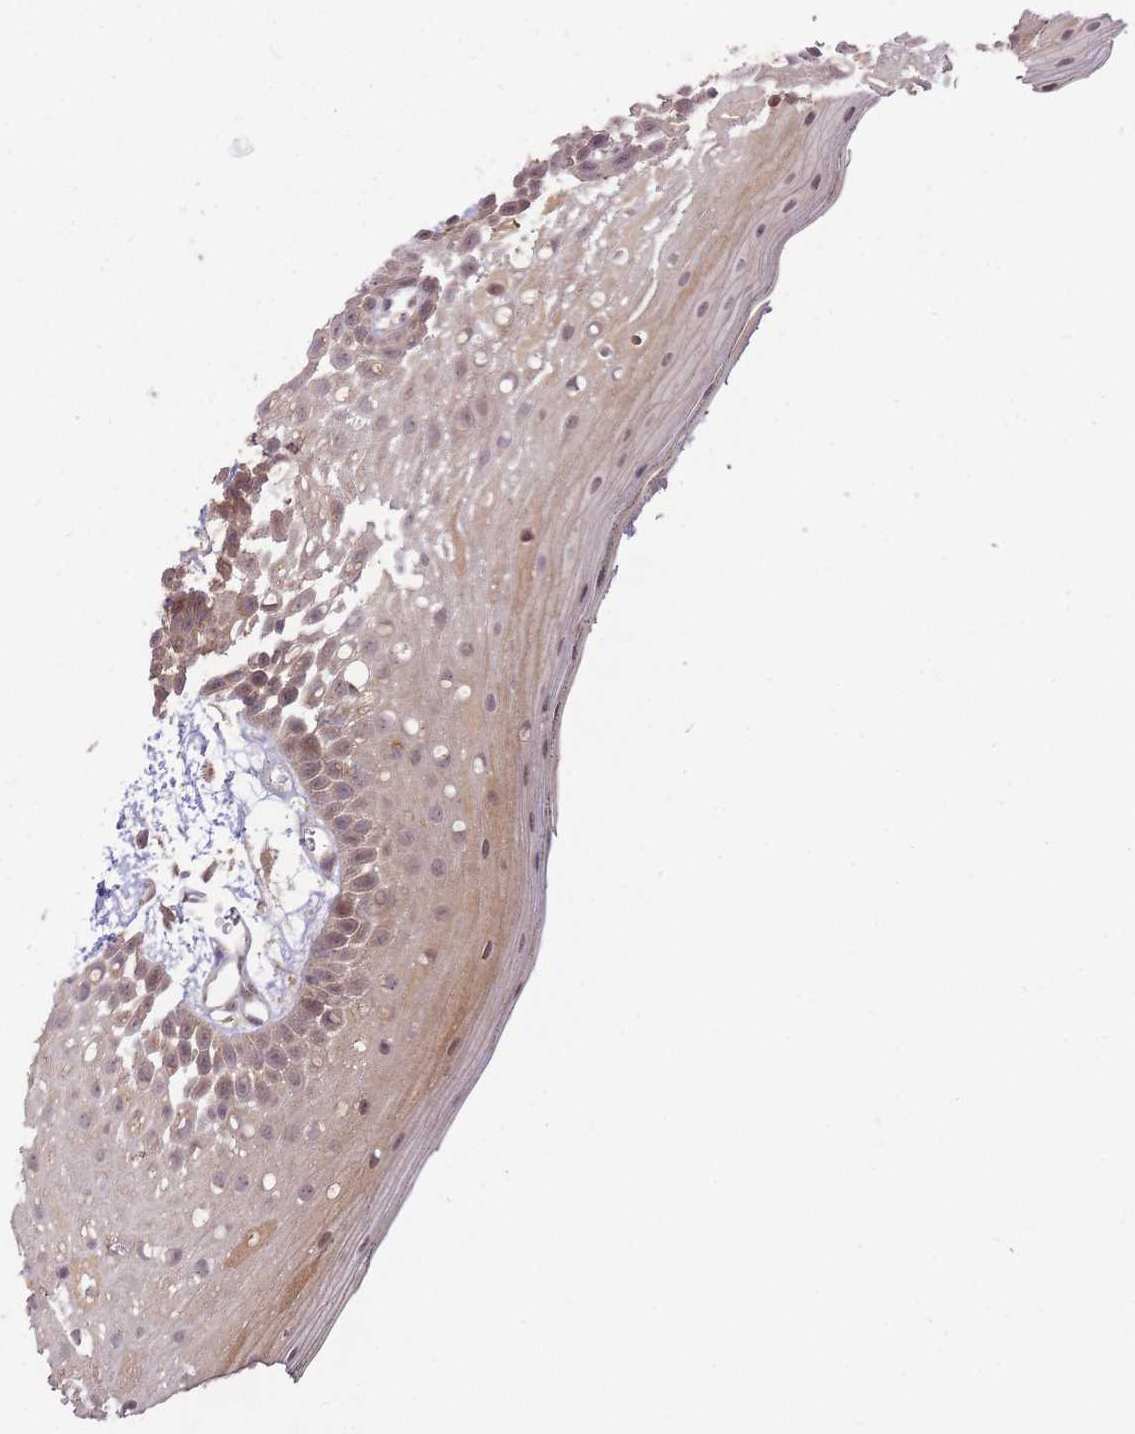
{"staining": {"intensity": "weak", "quantity": "25%-75%", "location": "cytoplasmic/membranous,nuclear"}, "tissue": "oral mucosa", "cell_type": "Squamous epithelial cells", "image_type": "normal", "snomed": [{"axis": "morphology", "description": "Normal tissue, NOS"}, {"axis": "topography", "description": "Oral tissue"}, {"axis": "topography", "description": "Tounge, NOS"}], "caption": "Squamous epithelial cells demonstrate weak cytoplasmic/membranous,nuclear staining in about 25%-75% of cells in unremarkable oral mucosa.", "gene": "POLR3F", "patient": {"sex": "female", "age": 81}}